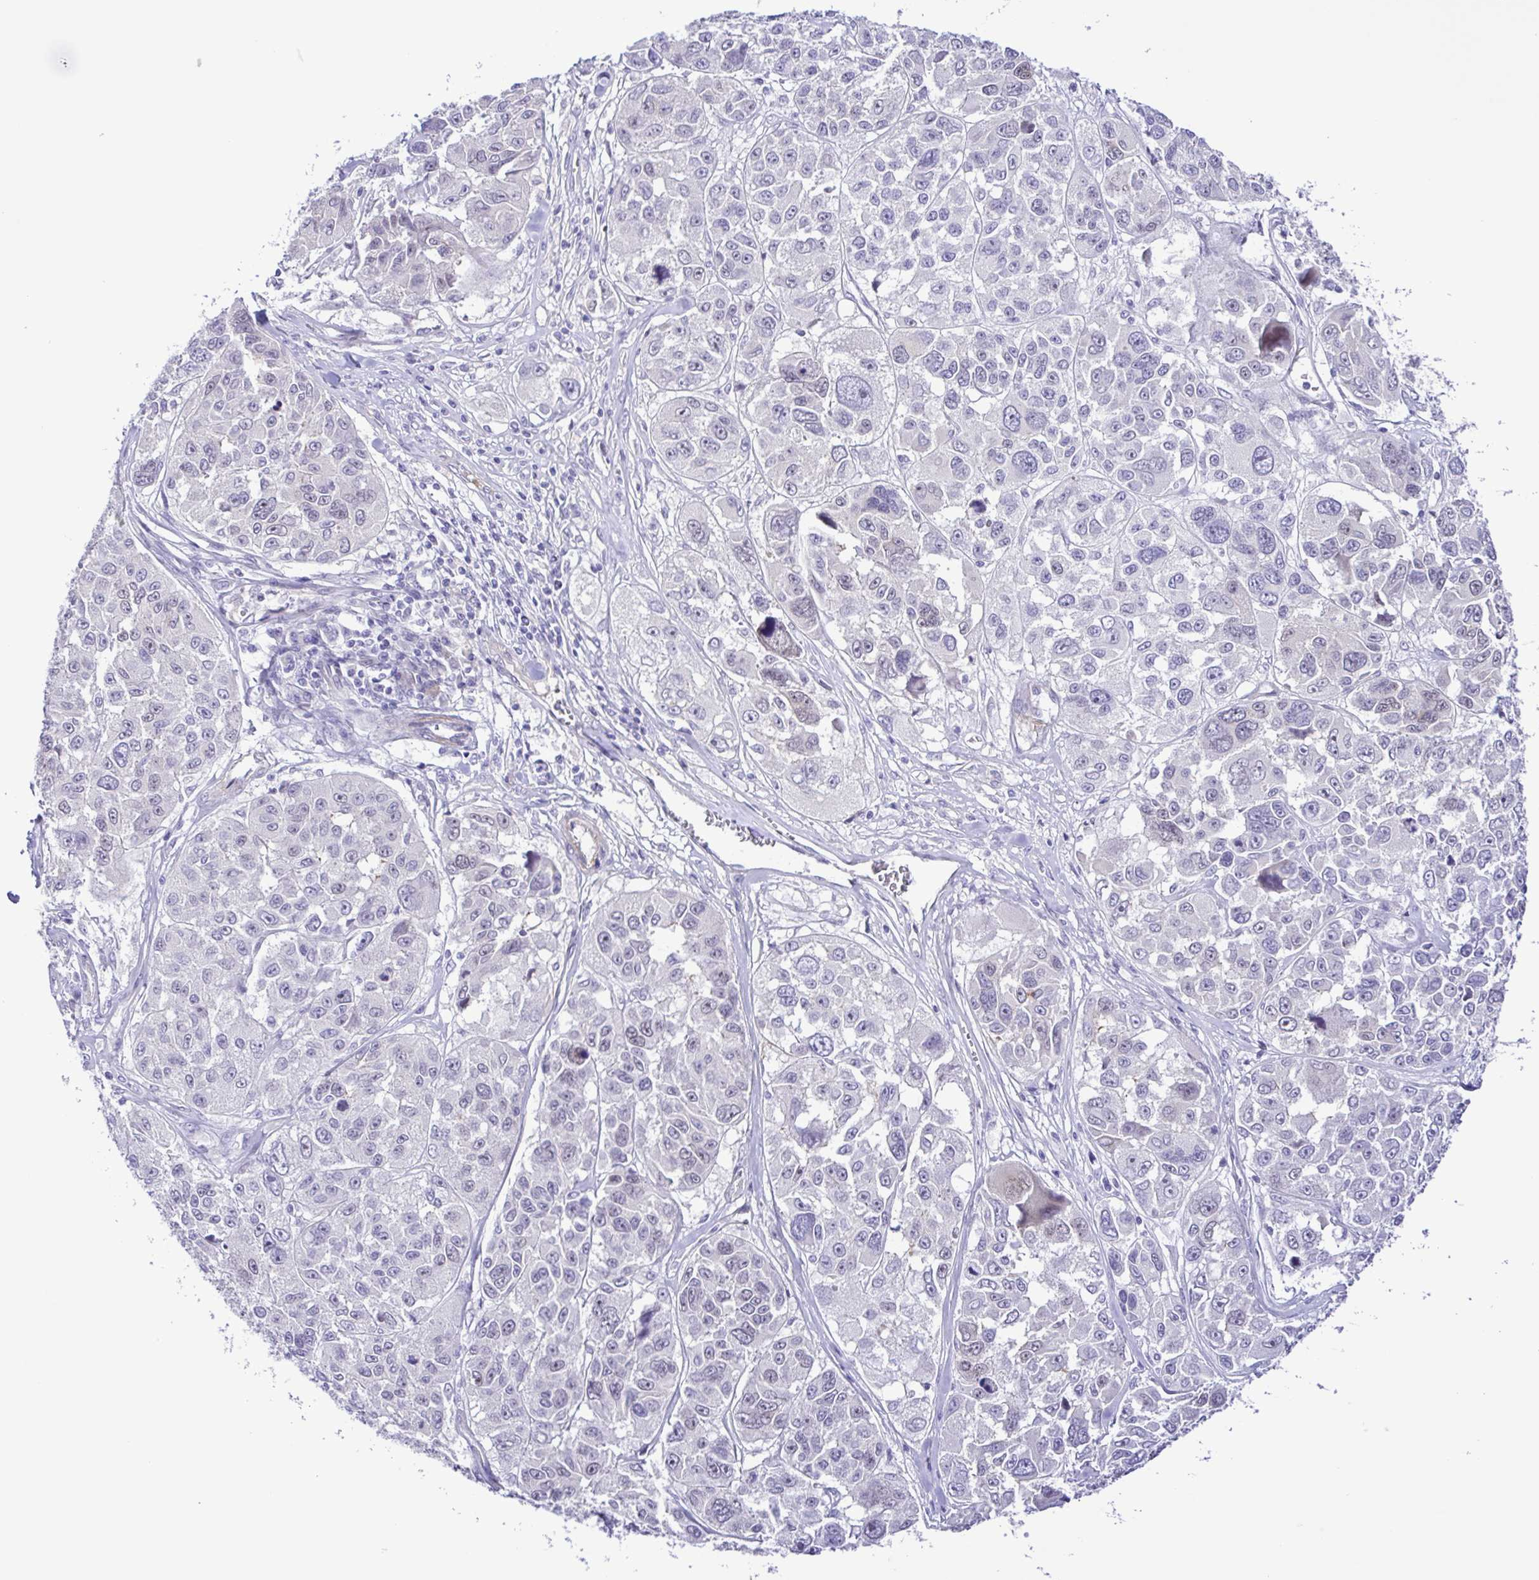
{"staining": {"intensity": "negative", "quantity": "none", "location": "none"}, "tissue": "melanoma", "cell_type": "Tumor cells", "image_type": "cancer", "snomed": [{"axis": "morphology", "description": "Malignant melanoma, NOS"}, {"axis": "topography", "description": "Skin"}], "caption": "The micrograph displays no staining of tumor cells in malignant melanoma.", "gene": "GABBR2", "patient": {"sex": "female", "age": 66}}